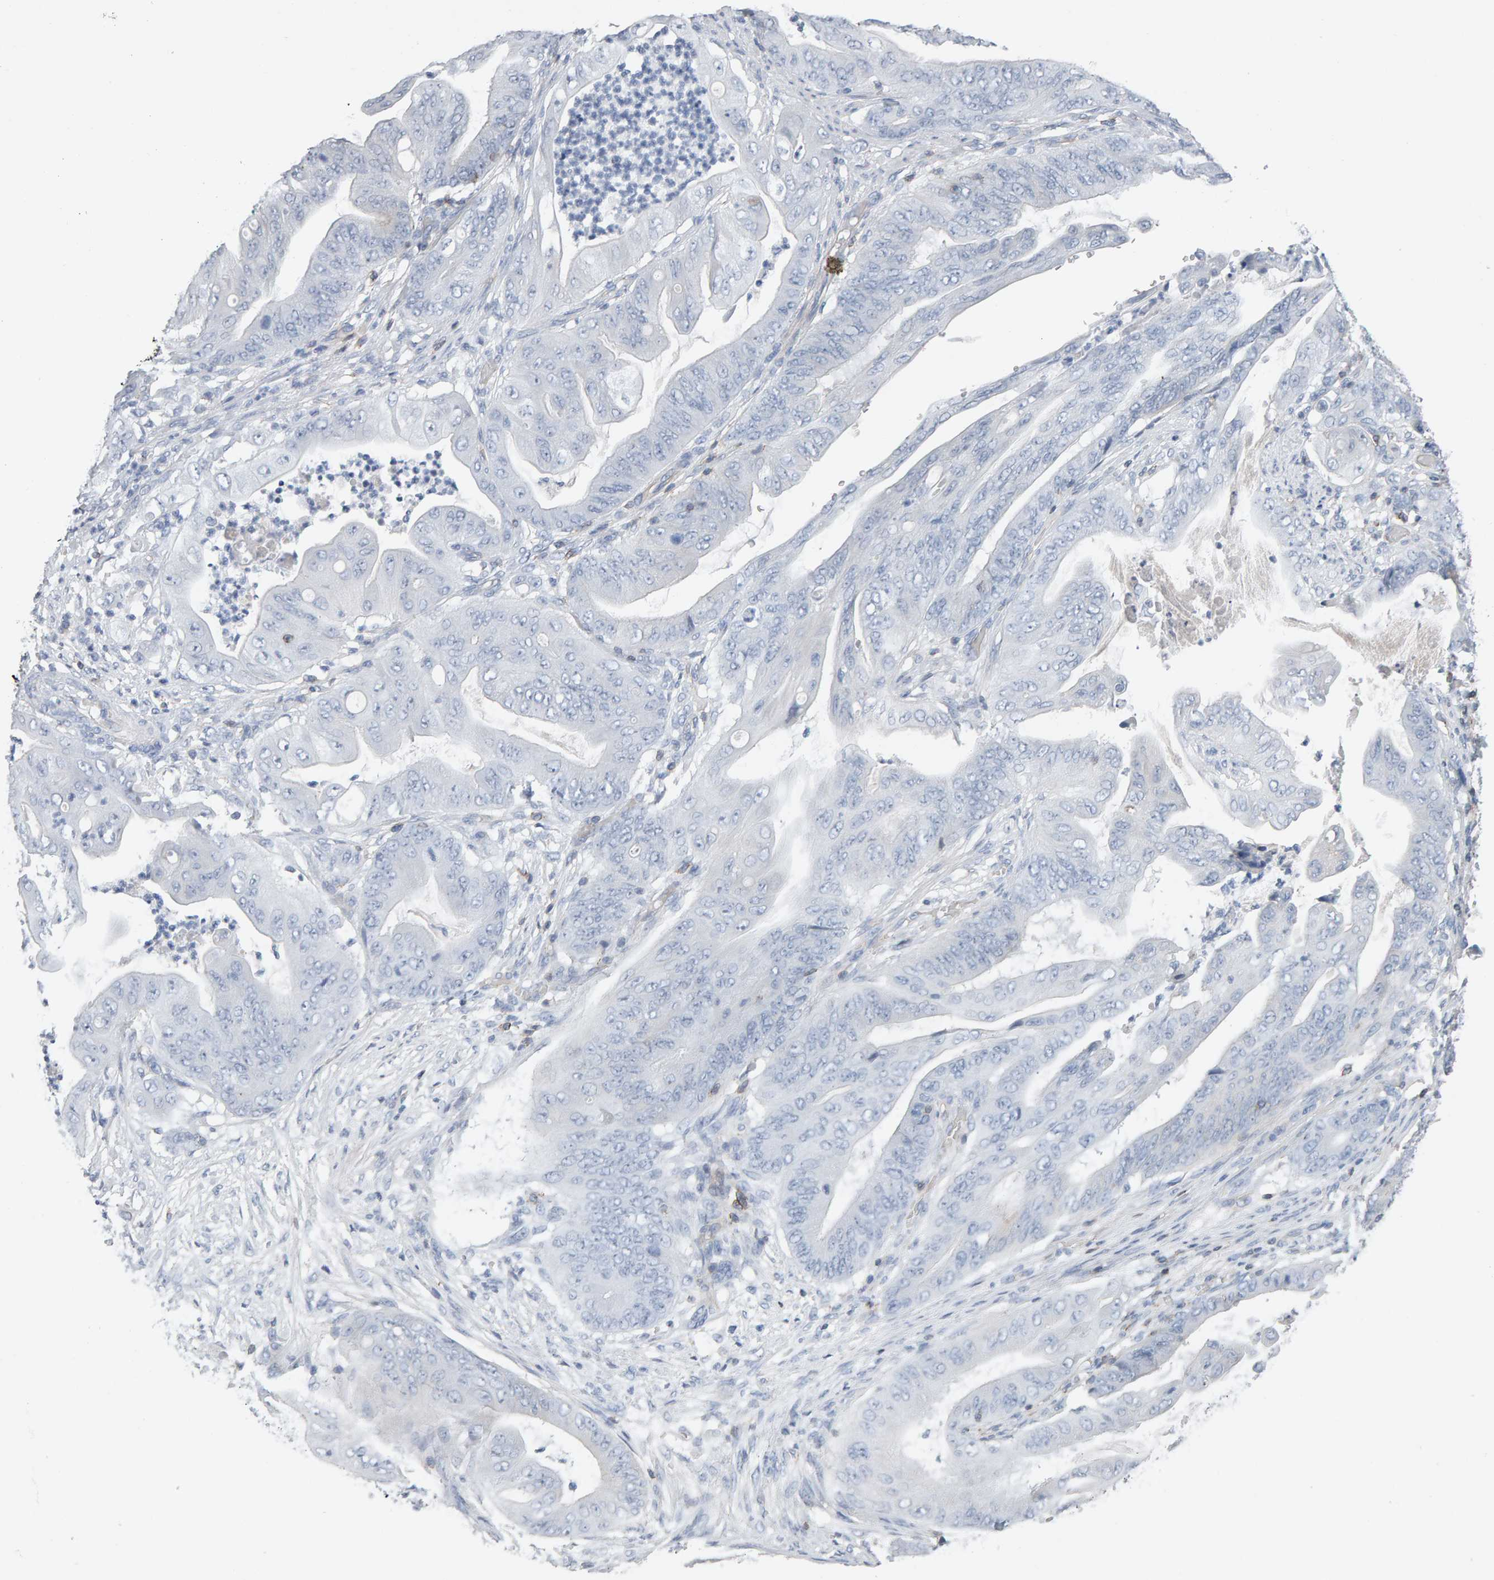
{"staining": {"intensity": "negative", "quantity": "none", "location": "none"}, "tissue": "stomach cancer", "cell_type": "Tumor cells", "image_type": "cancer", "snomed": [{"axis": "morphology", "description": "Adenocarcinoma, NOS"}, {"axis": "topography", "description": "Stomach"}], "caption": "Stomach cancer was stained to show a protein in brown. There is no significant positivity in tumor cells.", "gene": "FYN", "patient": {"sex": "female", "age": 73}}